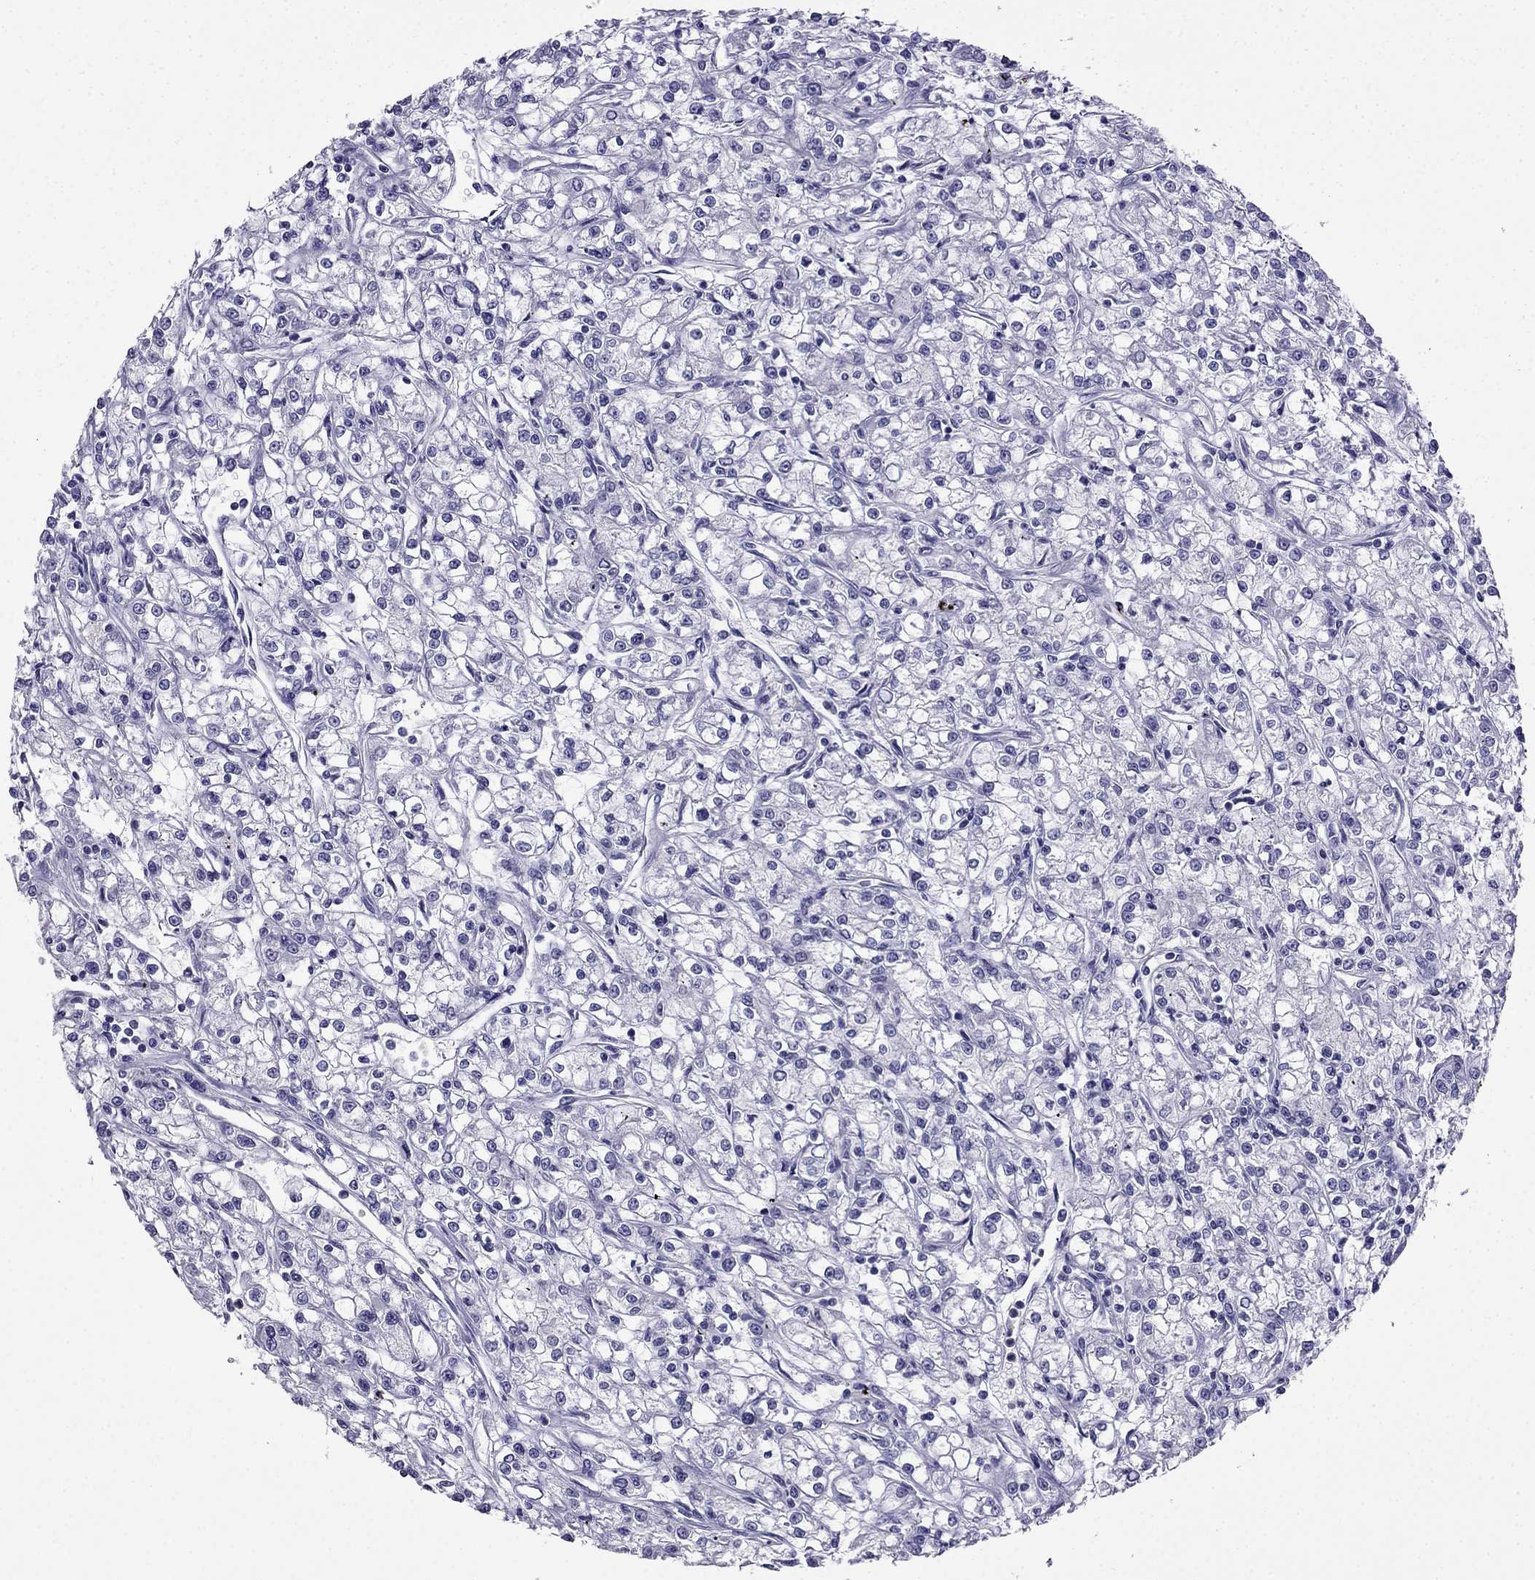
{"staining": {"intensity": "negative", "quantity": "none", "location": "none"}, "tissue": "renal cancer", "cell_type": "Tumor cells", "image_type": "cancer", "snomed": [{"axis": "morphology", "description": "Adenocarcinoma, NOS"}, {"axis": "topography", "description": "Kidney"}], "caption": "Protein analysis of renal cancer shows no significant positivity in tumor cells. (DAB immunohistochemistry (IHC) visualized using brightfield microscopy, high magnification).", "gene": "CDHR4", "patient": {"sex": "female", "age": 59}}